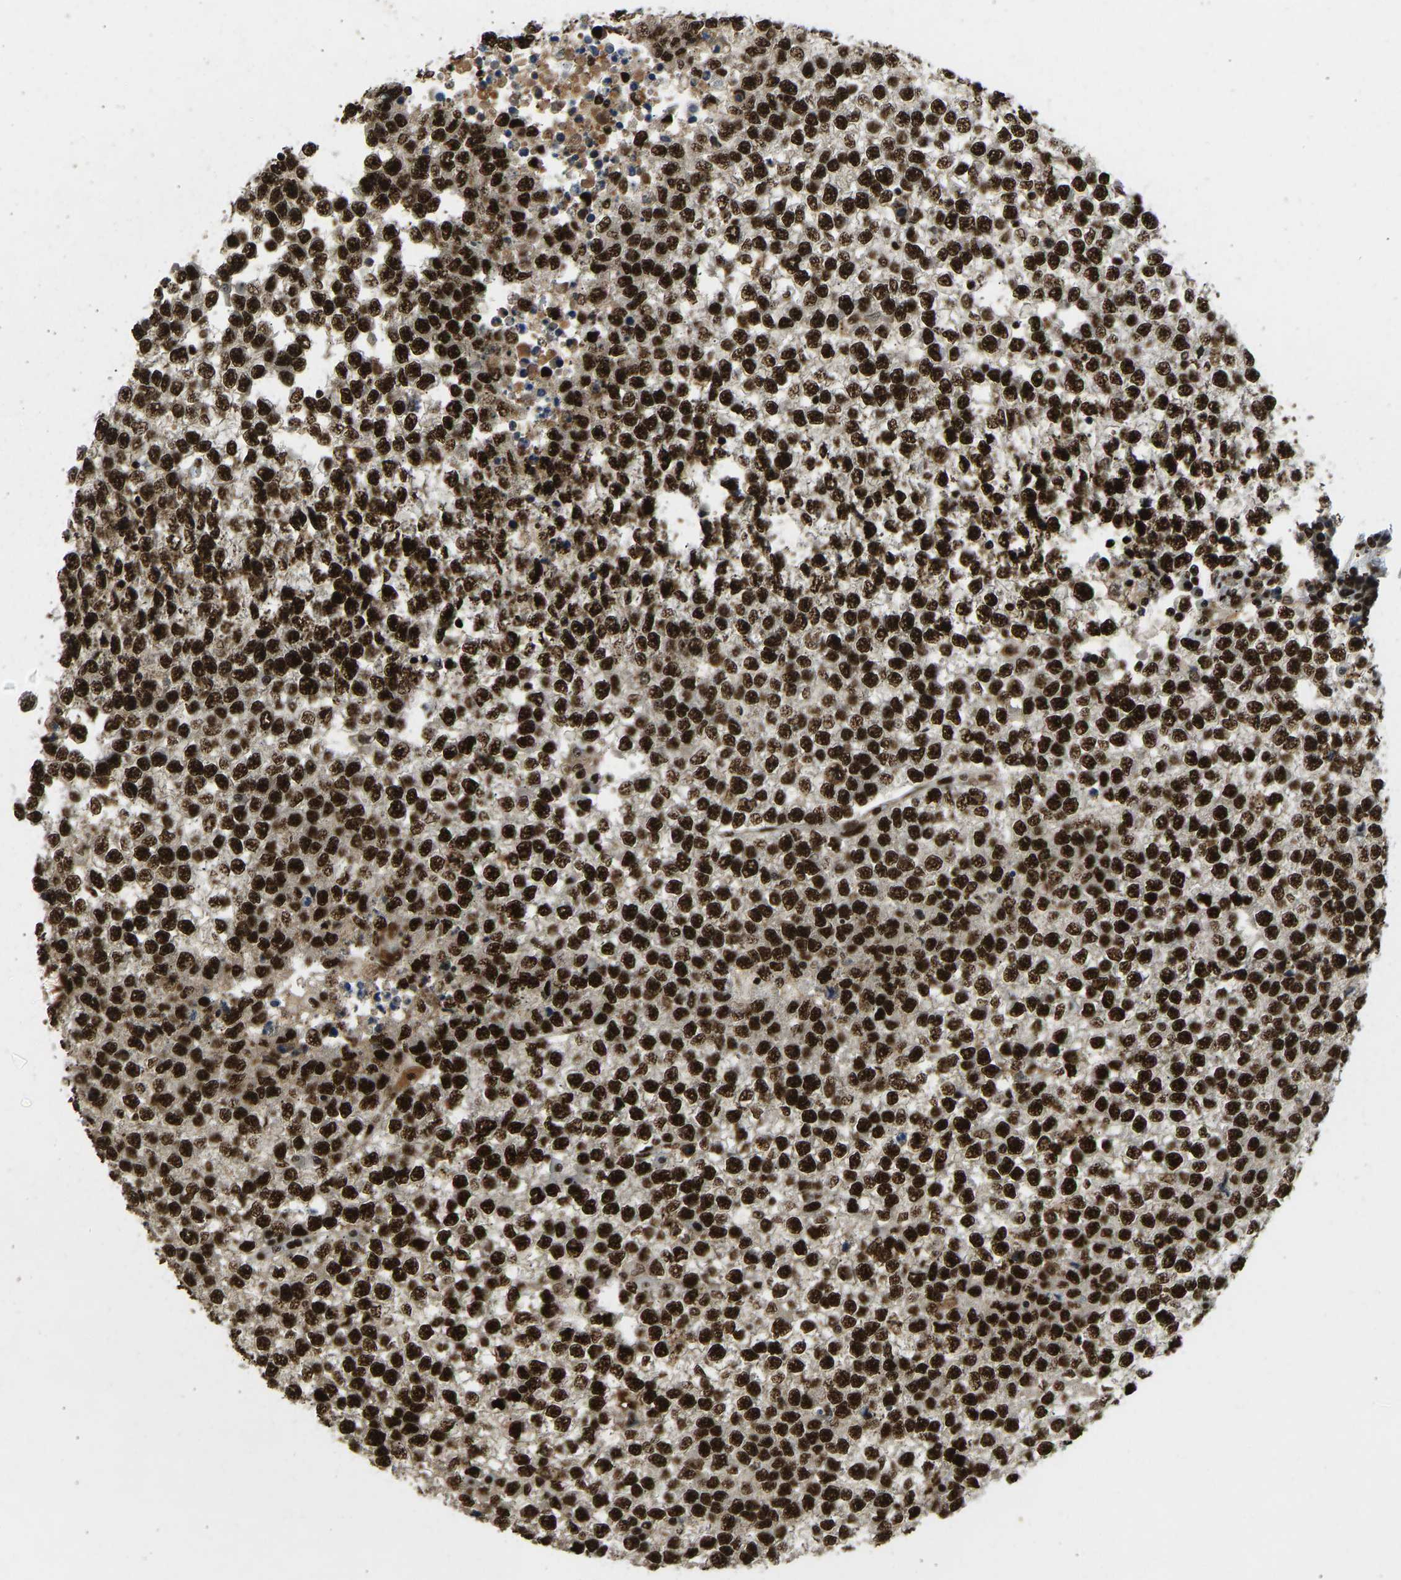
{"staining": {"intensity": "strong", "quantity": ">75%", "location": "nuclear"}, "tissue": "testis cancer", "cell_type": "Tumor cells", "image_type": "cancer", "snomed": [{"axis": "morphology", "description": "Seminoma, NOS"}, {"axis": "topography", "description": "Testis"}], "caption": "Immunohistochemical staining of seminoma (testis) displays high levels of strong nuclear protein staining in approximately >75% of tumor cells.", "gene": "FOXK1", "patient": {"sex": "male", "age": 65}}